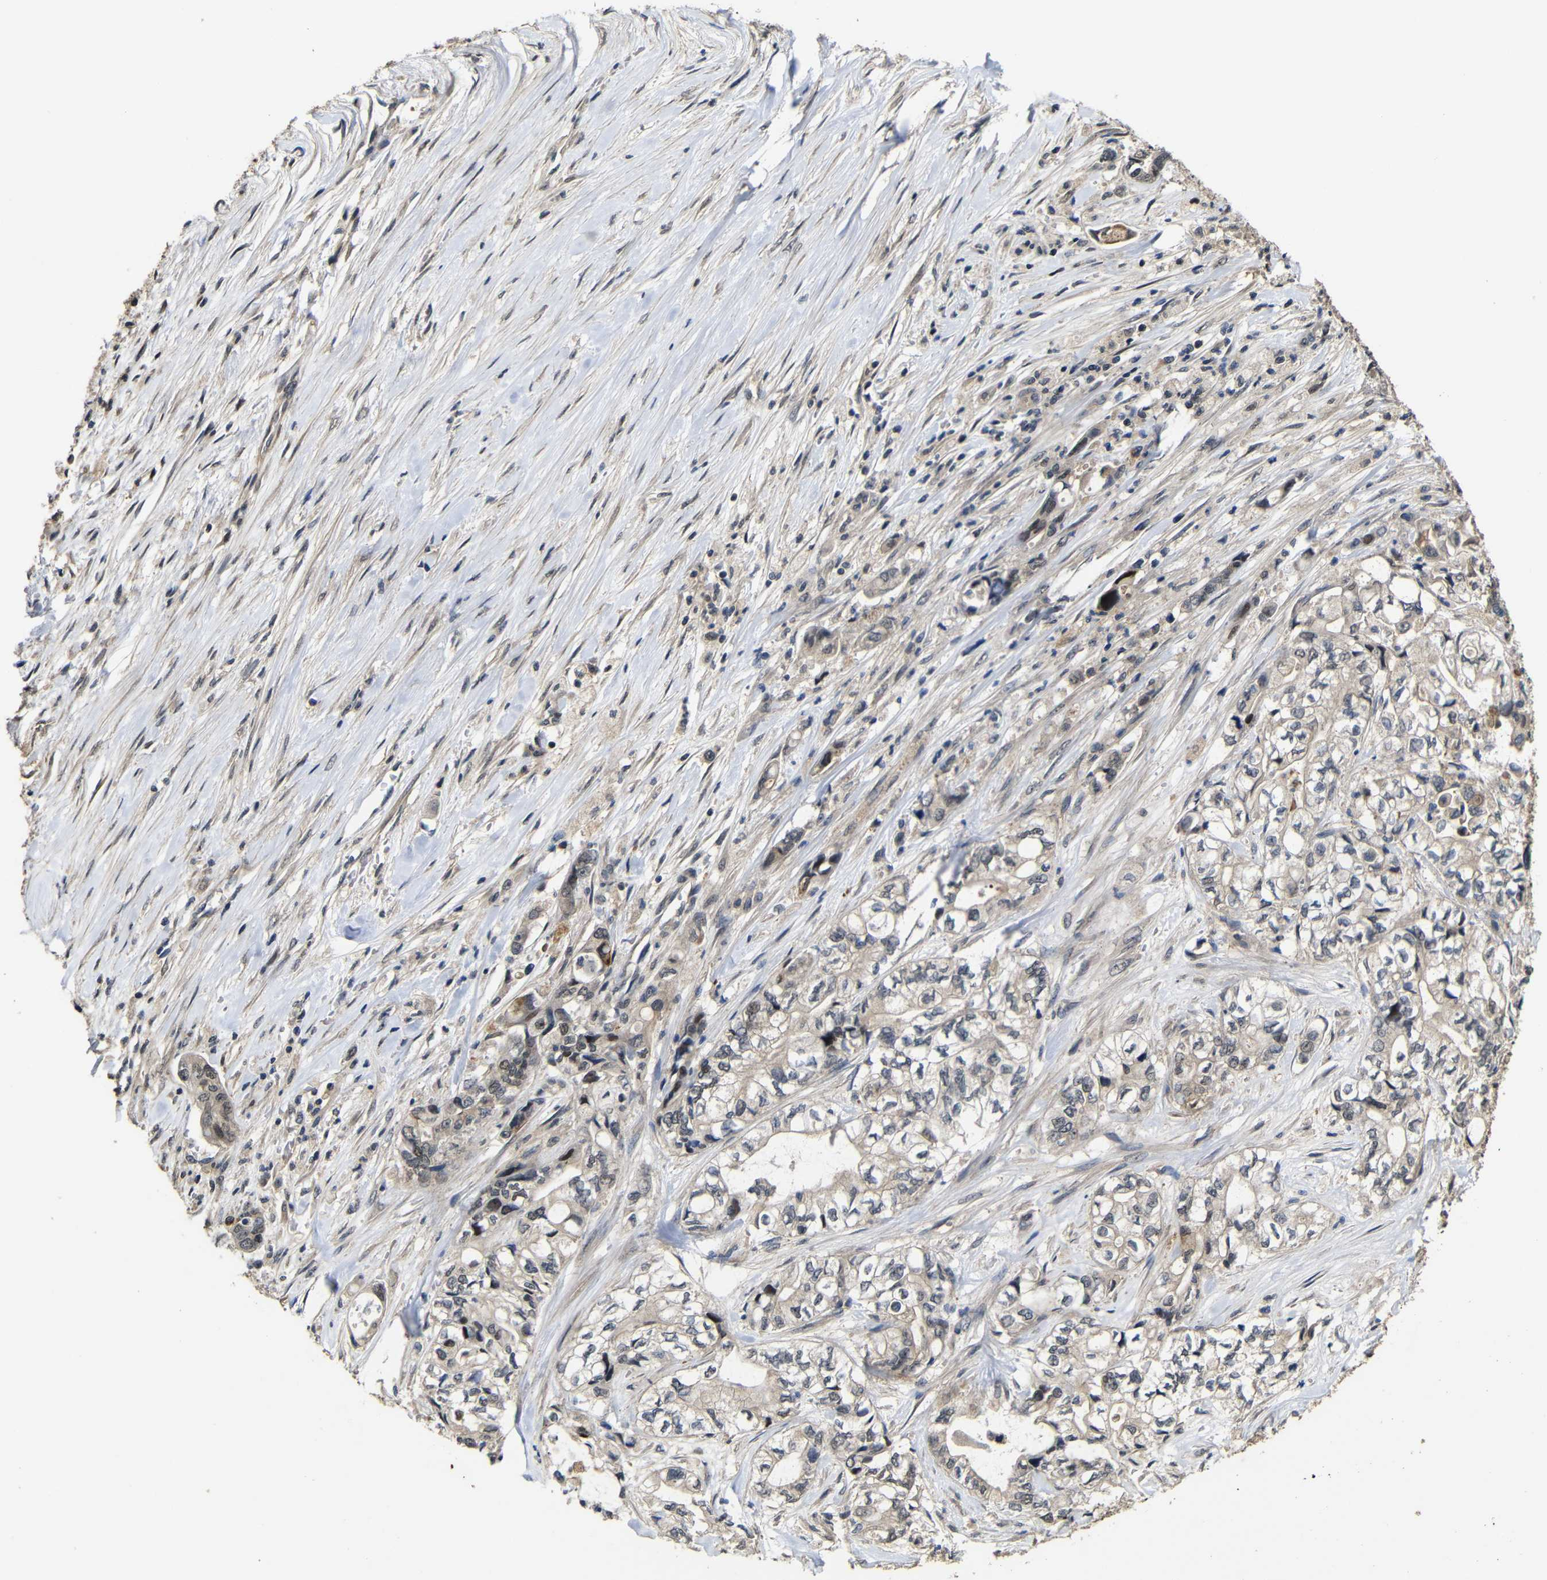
{"staining": {"intensity": "weak", "quantity": ">75%", "location": "cytoplasmic/membranous"}, "tissue": "pancreatic cancer", "cell_type": "Tumor cells", "image_type": "cancer", "snomed": [{"axis": "morphology", "description": "Adenocarcinoma, NOS"}, {"axis": "topography", "description": "Pancreas"}], "caption": "Immunohistochemistry staining of adenocarcinoma (pancreatic), which displays low levels of weak cytoplasmic/membranous expression in about >75% of tumor cells indicating weak cytoplasmic/membranous protein staining. The staining was performed using DAB (3,3'-diaminobenzidine) (brown) for protein detection and nuclei were counterstained in hematoxylin (blue).", "gene": "ATG12", "patient": {"sex": "male", "age": 79}}